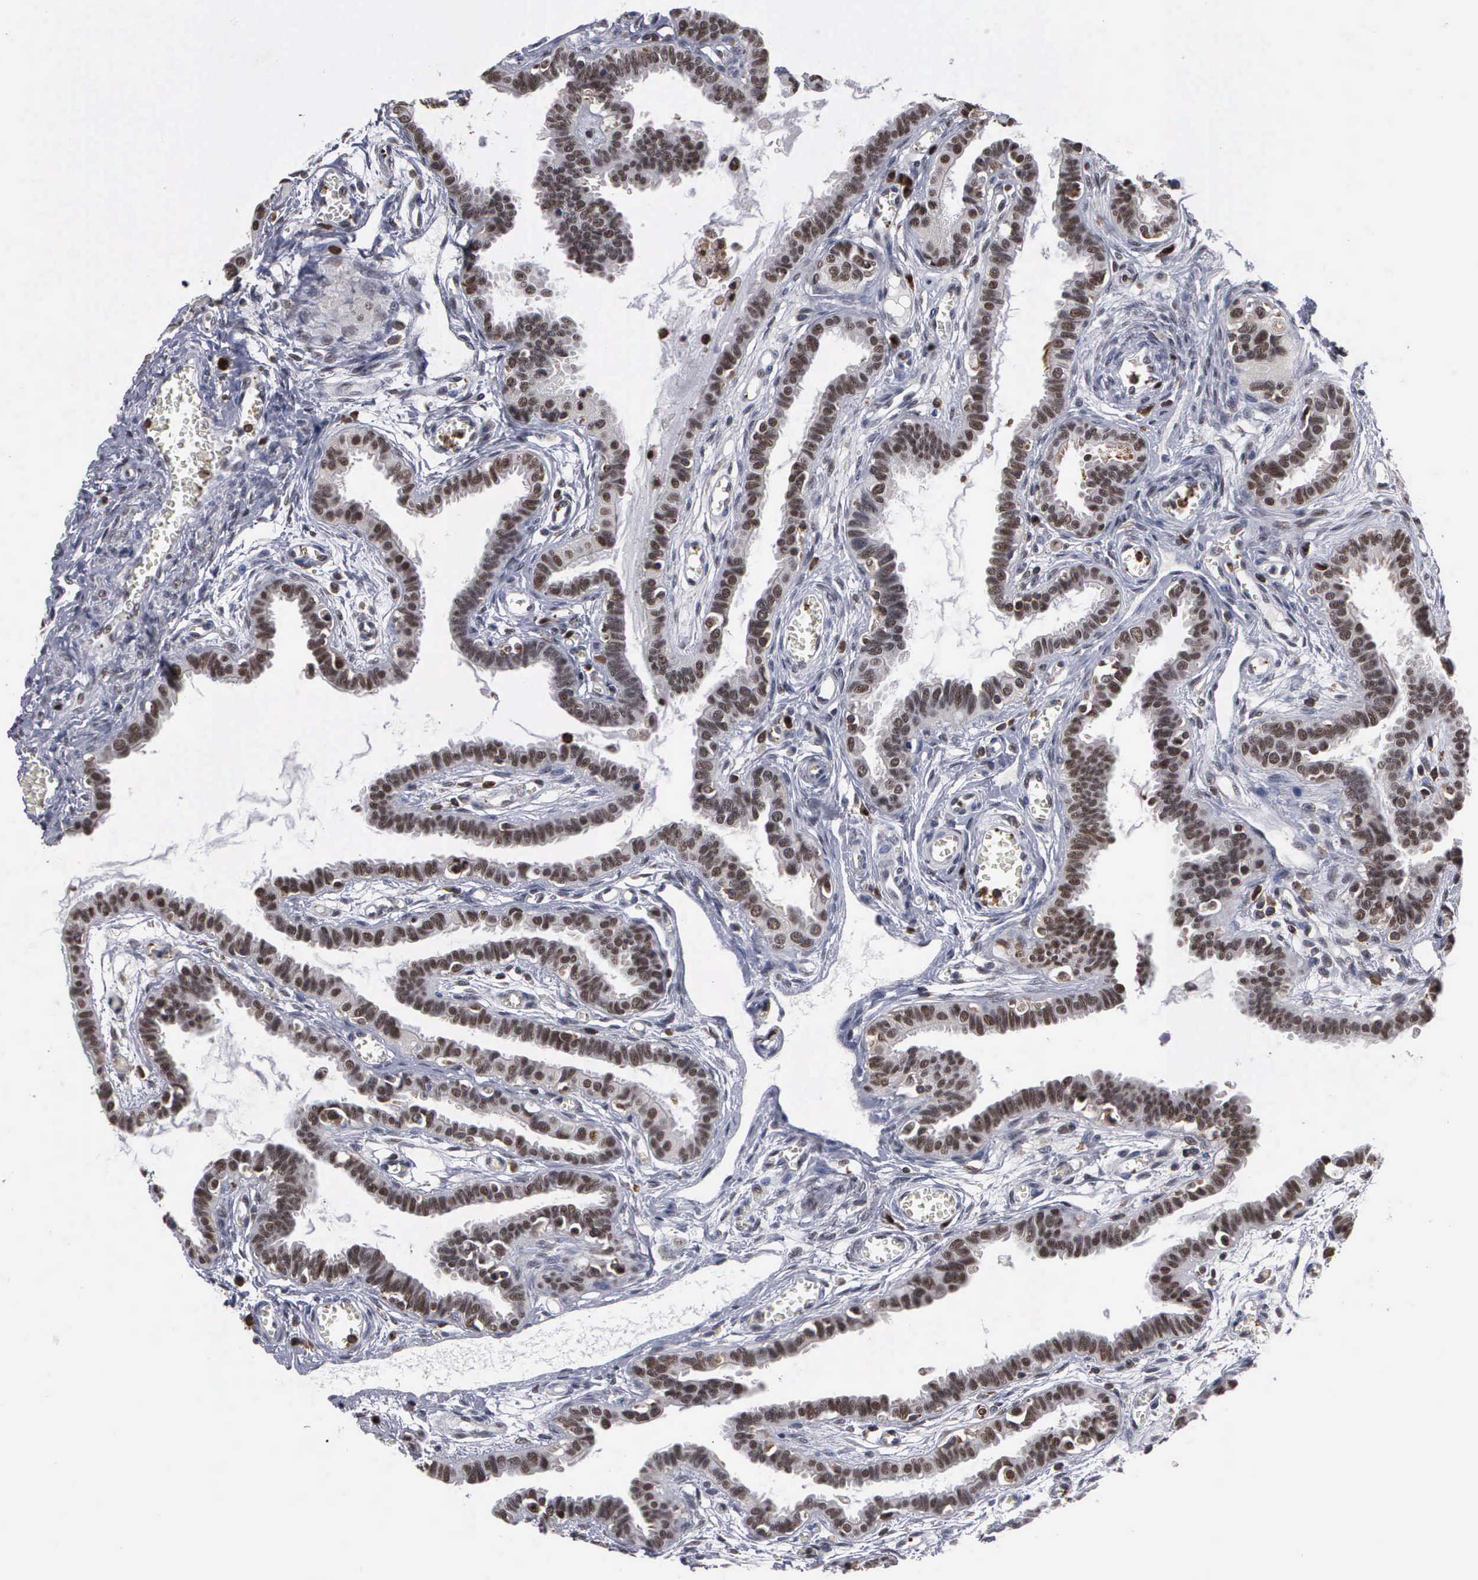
{"staining": {"intensity": "moderate", "quantity": ">75%", "location": "nuclear"}, "tissue": "fallopian tube", "cell_type": "Glandular cells", "image_type": "normal", "snomed": [{"axis": "morphology", "description": "Normal tissue, NOS"}, {"axis": "topography", "description": "Fallopian tube"}], "caption": "DAB immunohistochemical staining of normal human fallopian tube displays moderate nuclear protein expression in approximately >75% of glandular cells.", "gene": "TRMT5", "patient": {"sex": "female", "age": 67}}